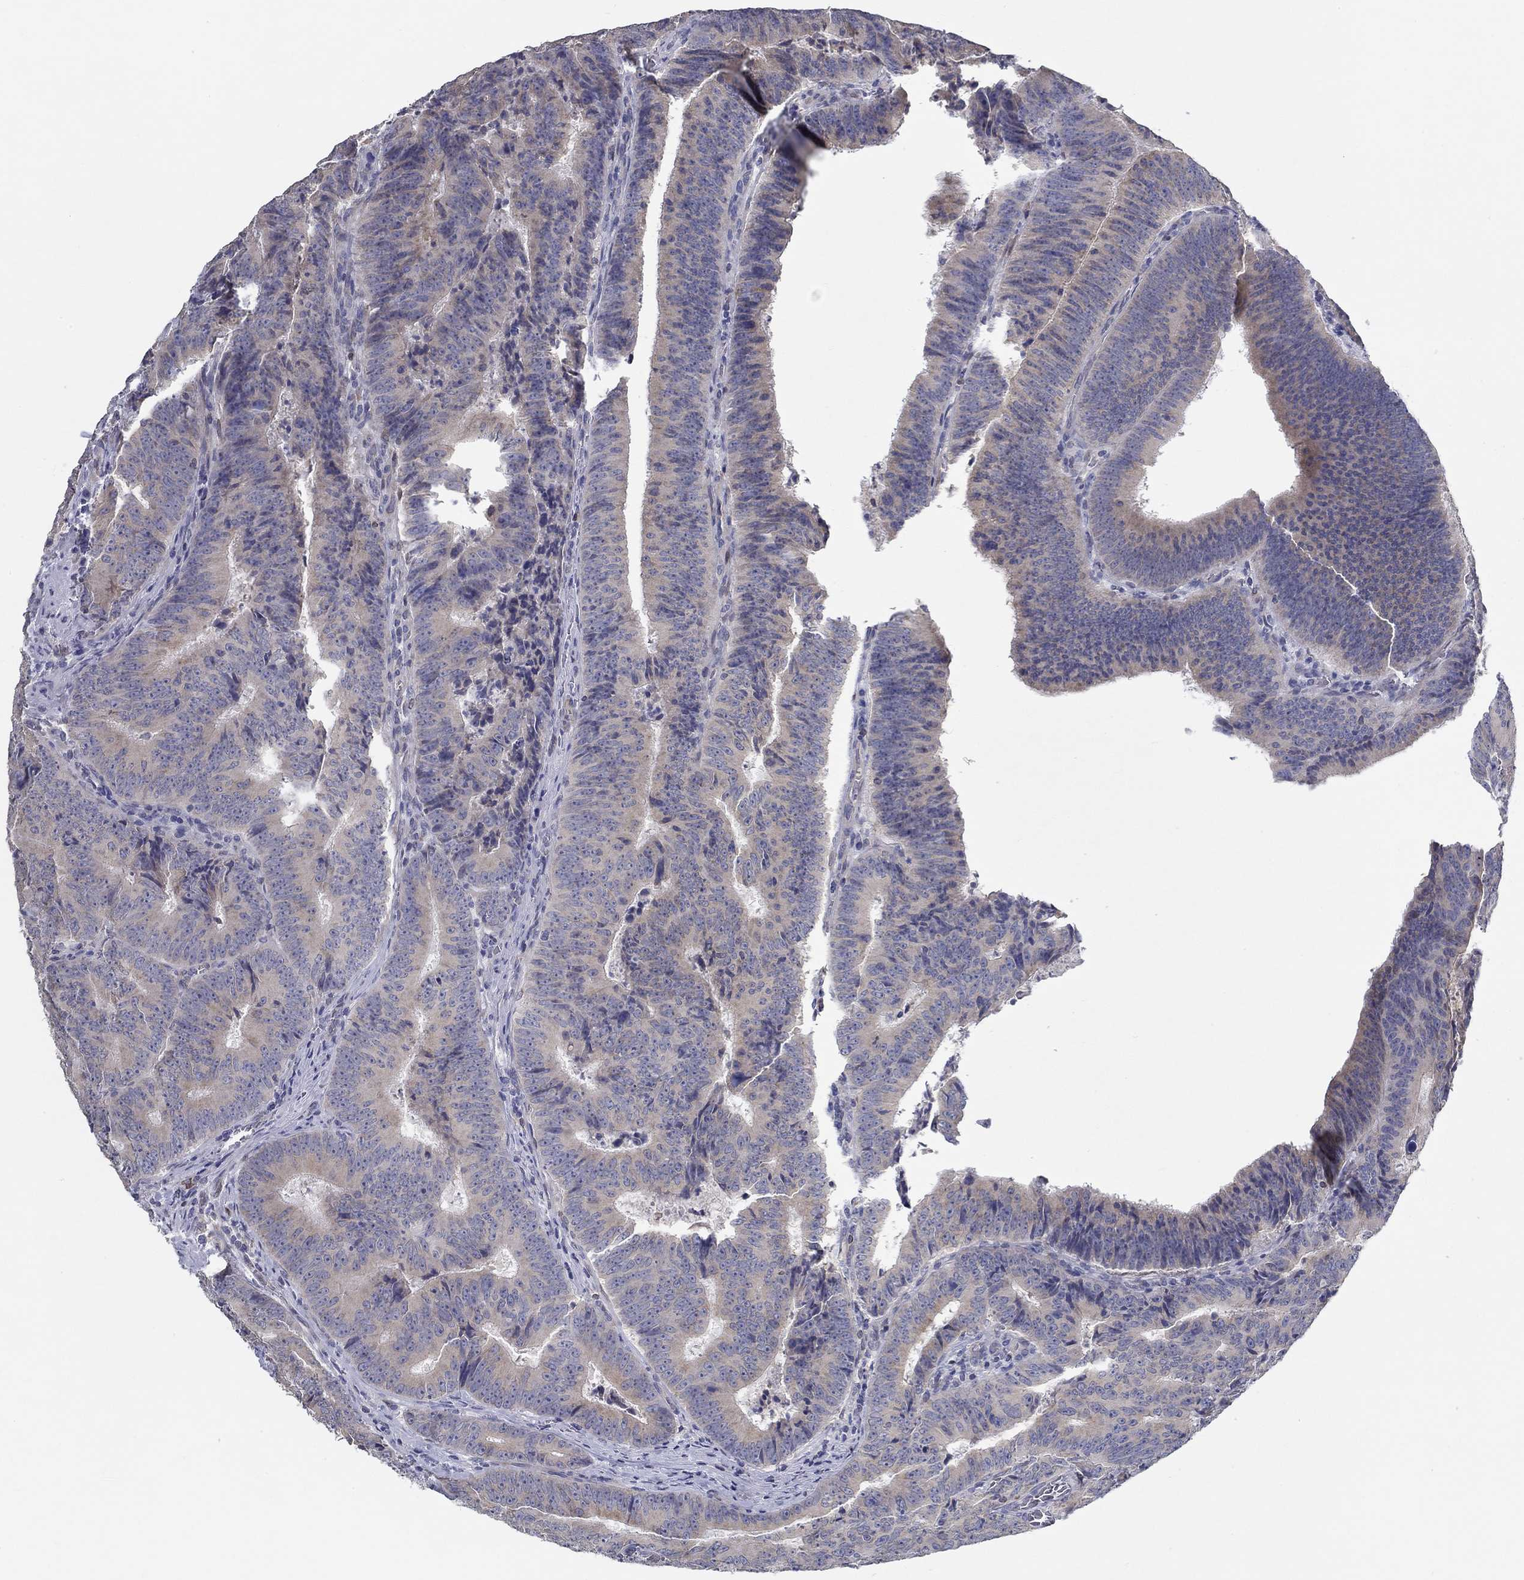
{"staining": {"intensity": "moderate", "quantity": "<25%", "location": "cytoplasmic/membranous"}, "tissue": "colorectal cancer", "cell_type": "Tumor cells", "image_type": "cancer", "snomed": [{"axis": "morphology", "description": "Adenocarcinoma, NOS"}, {"axis": "topography", "description": "Colon"}], "caption": "An image showing moderate cytoplasmic/membranous staining in about <25% of tumor cells in colorectal adenocarcinoma, as visualized by brown immunohistochemical staining.", "gene": "ERMP1", "patient": {"sex": "female", "age": 82}}